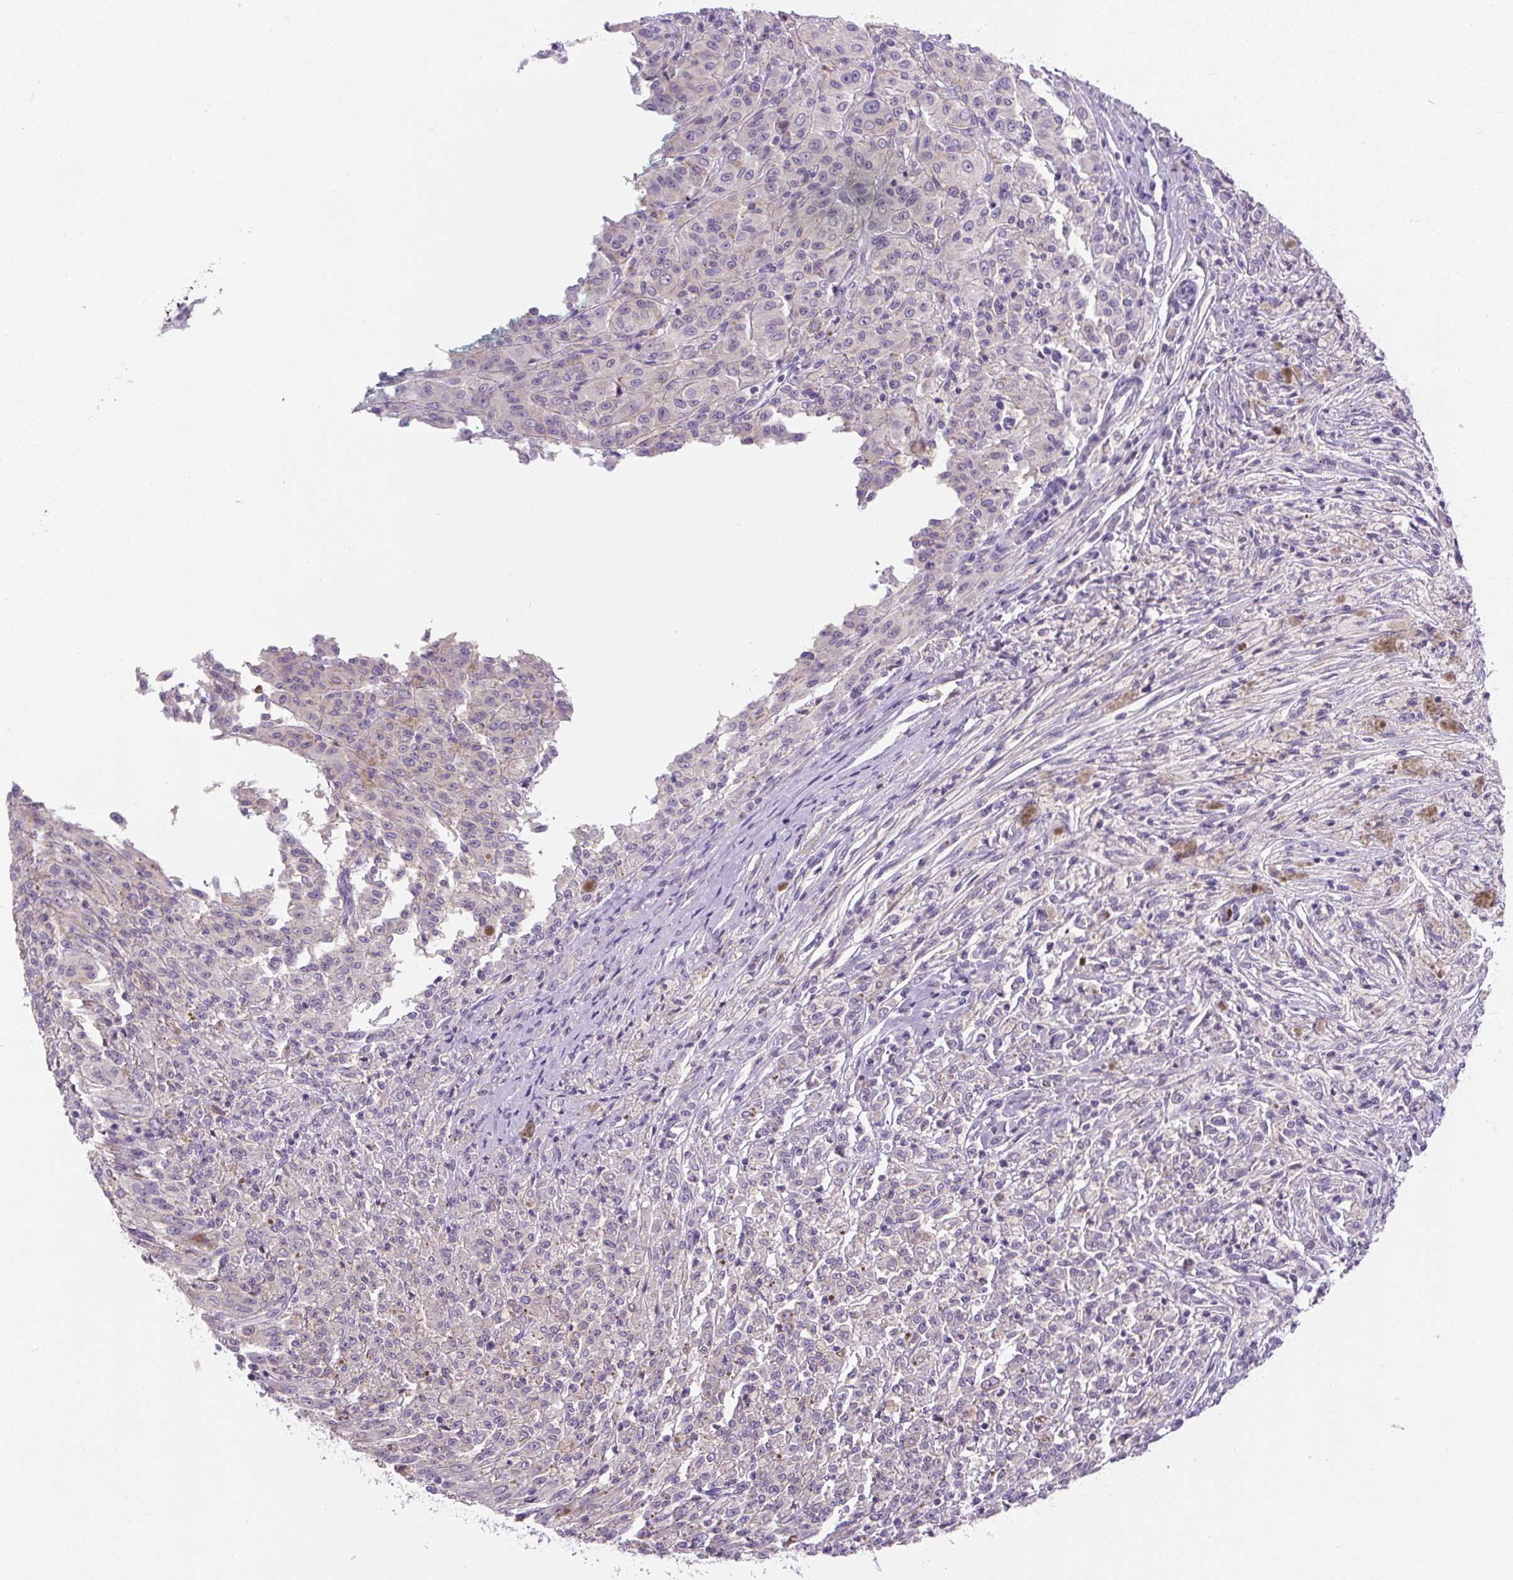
{"staining": {"intensity": "negative", "quantity": "none", "location": "none"}, "tissue": "melanoma", "cell_type": "Tumor cells", "image_type": "cancer", "snomed": [{"axis": "morphology", "description": "Malignant melanoma, NOS"}, {"axis": "topography", "description": "Skin"}], "caption": "This histopathology image is of malignant melanoma stained with IHC to label a protein in brown with the nuclei are counter-stained blue. There is no positivity in tumor cells. (Brightfield microscopy of DAB immunohistochemistry (IHC) at high magnification).", "gene": "UBL3", "patient": {"sex": "female", "age": 52}}